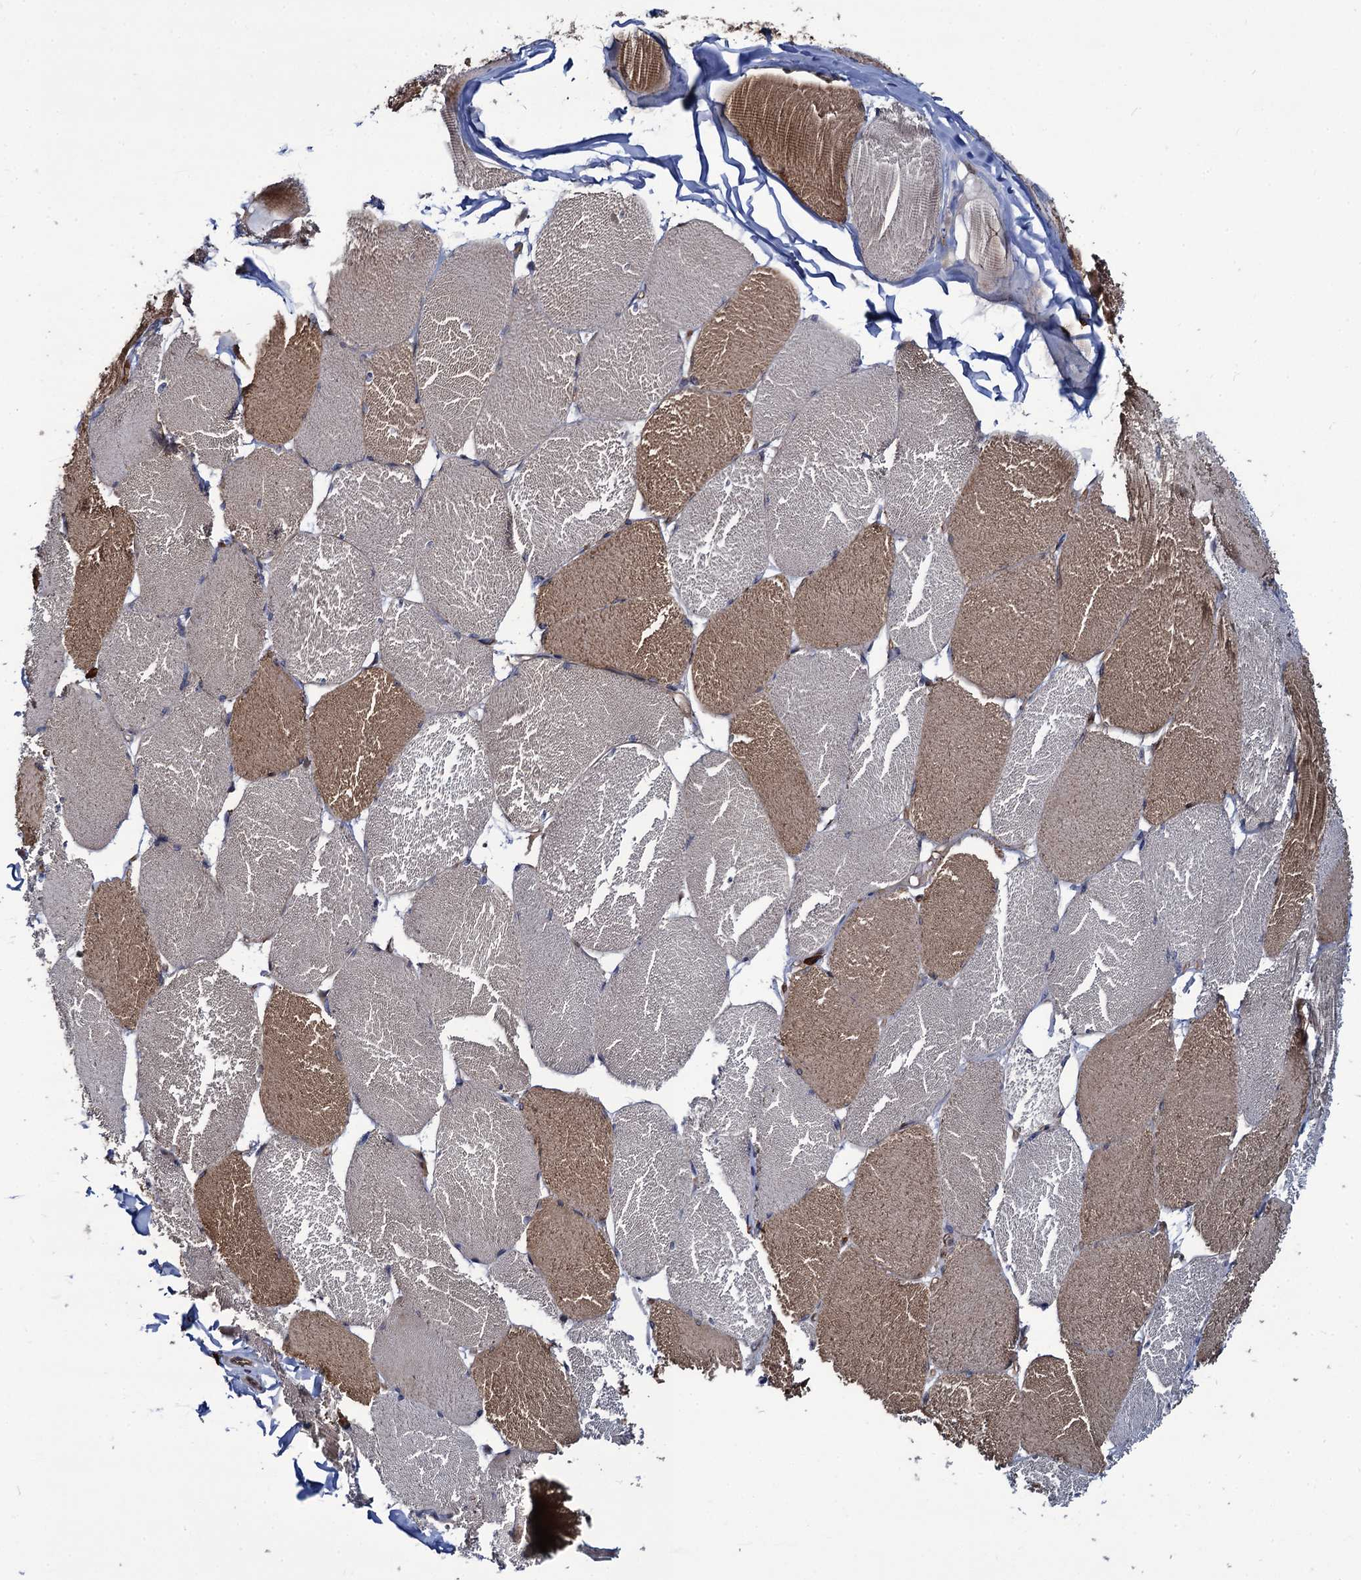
{"staining": {"intensity": "moderate", "quantity": "25%-75%", "location": "cytoplasmic/membranous"}, "tissue": "skeletal muscle", "cell_type": "Myocytes", "image_type": "normal", "snomed": [{"axis": "morphology", "description": "Normal tissue, NOS"}, {"axis": "topography", "description": "Skin"}, {"axis": "topography", "description": "Skeletal muscle"}], "caption": "An immunohistochemistry (IHC) micrograph of normal tissue is shown. Protein staining in brown labels moderate cytoplasmic/membranous positivity in skeletal muscle within myocytes. (IHC, brightfield microscopy, high magnification).", "gene": "KXD1", "patient": {"sex": "male", "age": 83}}